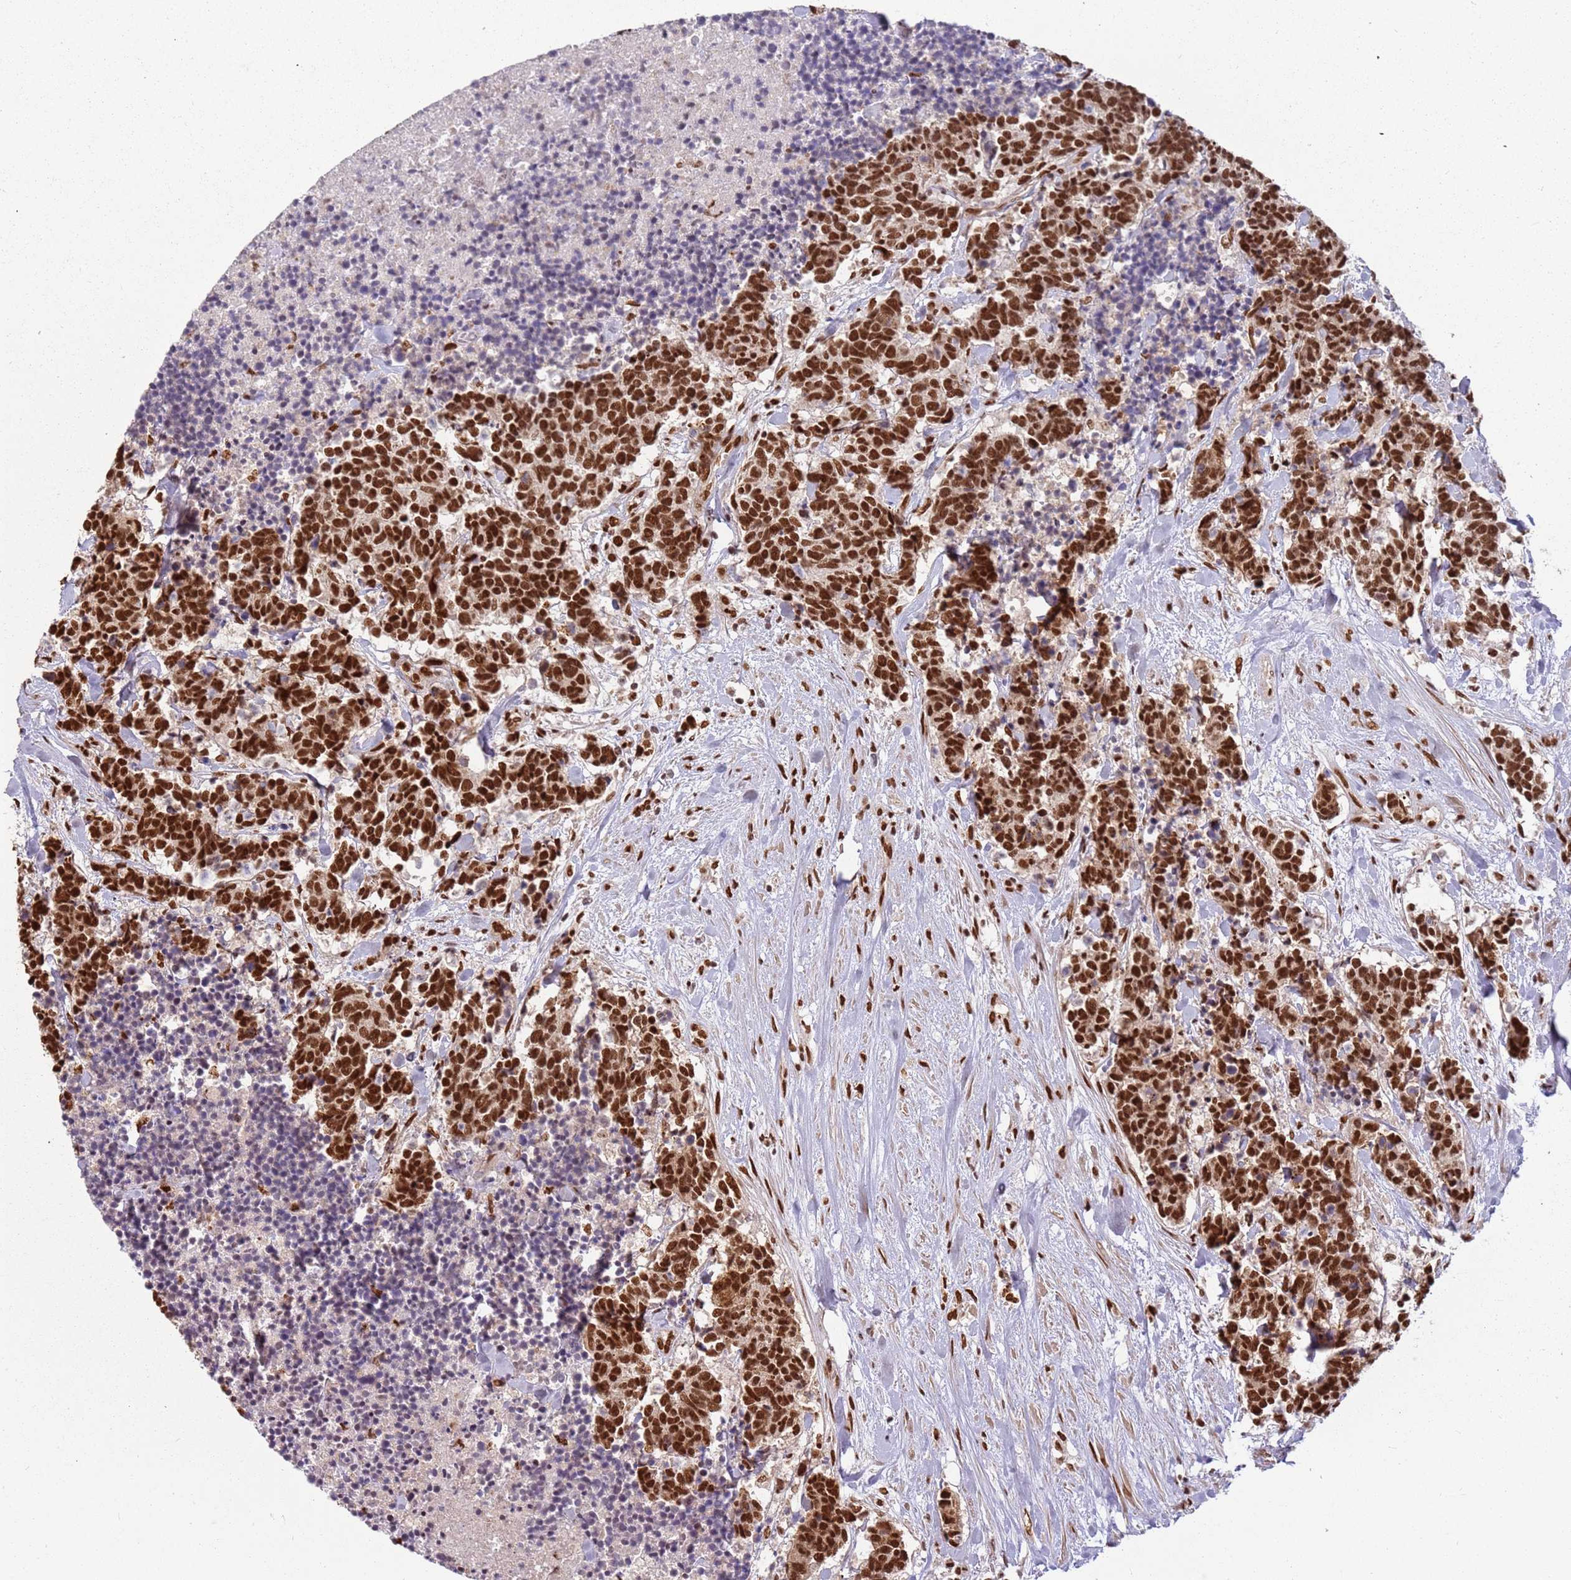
{"staining": {"intensity": "strong", "quantity": ">75%", "location": "nuclear"}, "tissue": "carcinoid", "cell_type": "Tumor cells", "image_type": "cancer", "snomed": [{"axis": "morphology", "description": "Carcinoma, NOS"}, {"axis": "morphology", "description": "Carcinoid, malignant, NOS"}, {"axis": "topography", "description": "Prostate"}], "caption": "Approximately >75% of tumor cells in carcinoid demonstrate strong nuclear protein staining as visualized by brown immunohistochemical staining.", "gene": "TENT4A", "patient": {"sex": "male", "age": 57}}